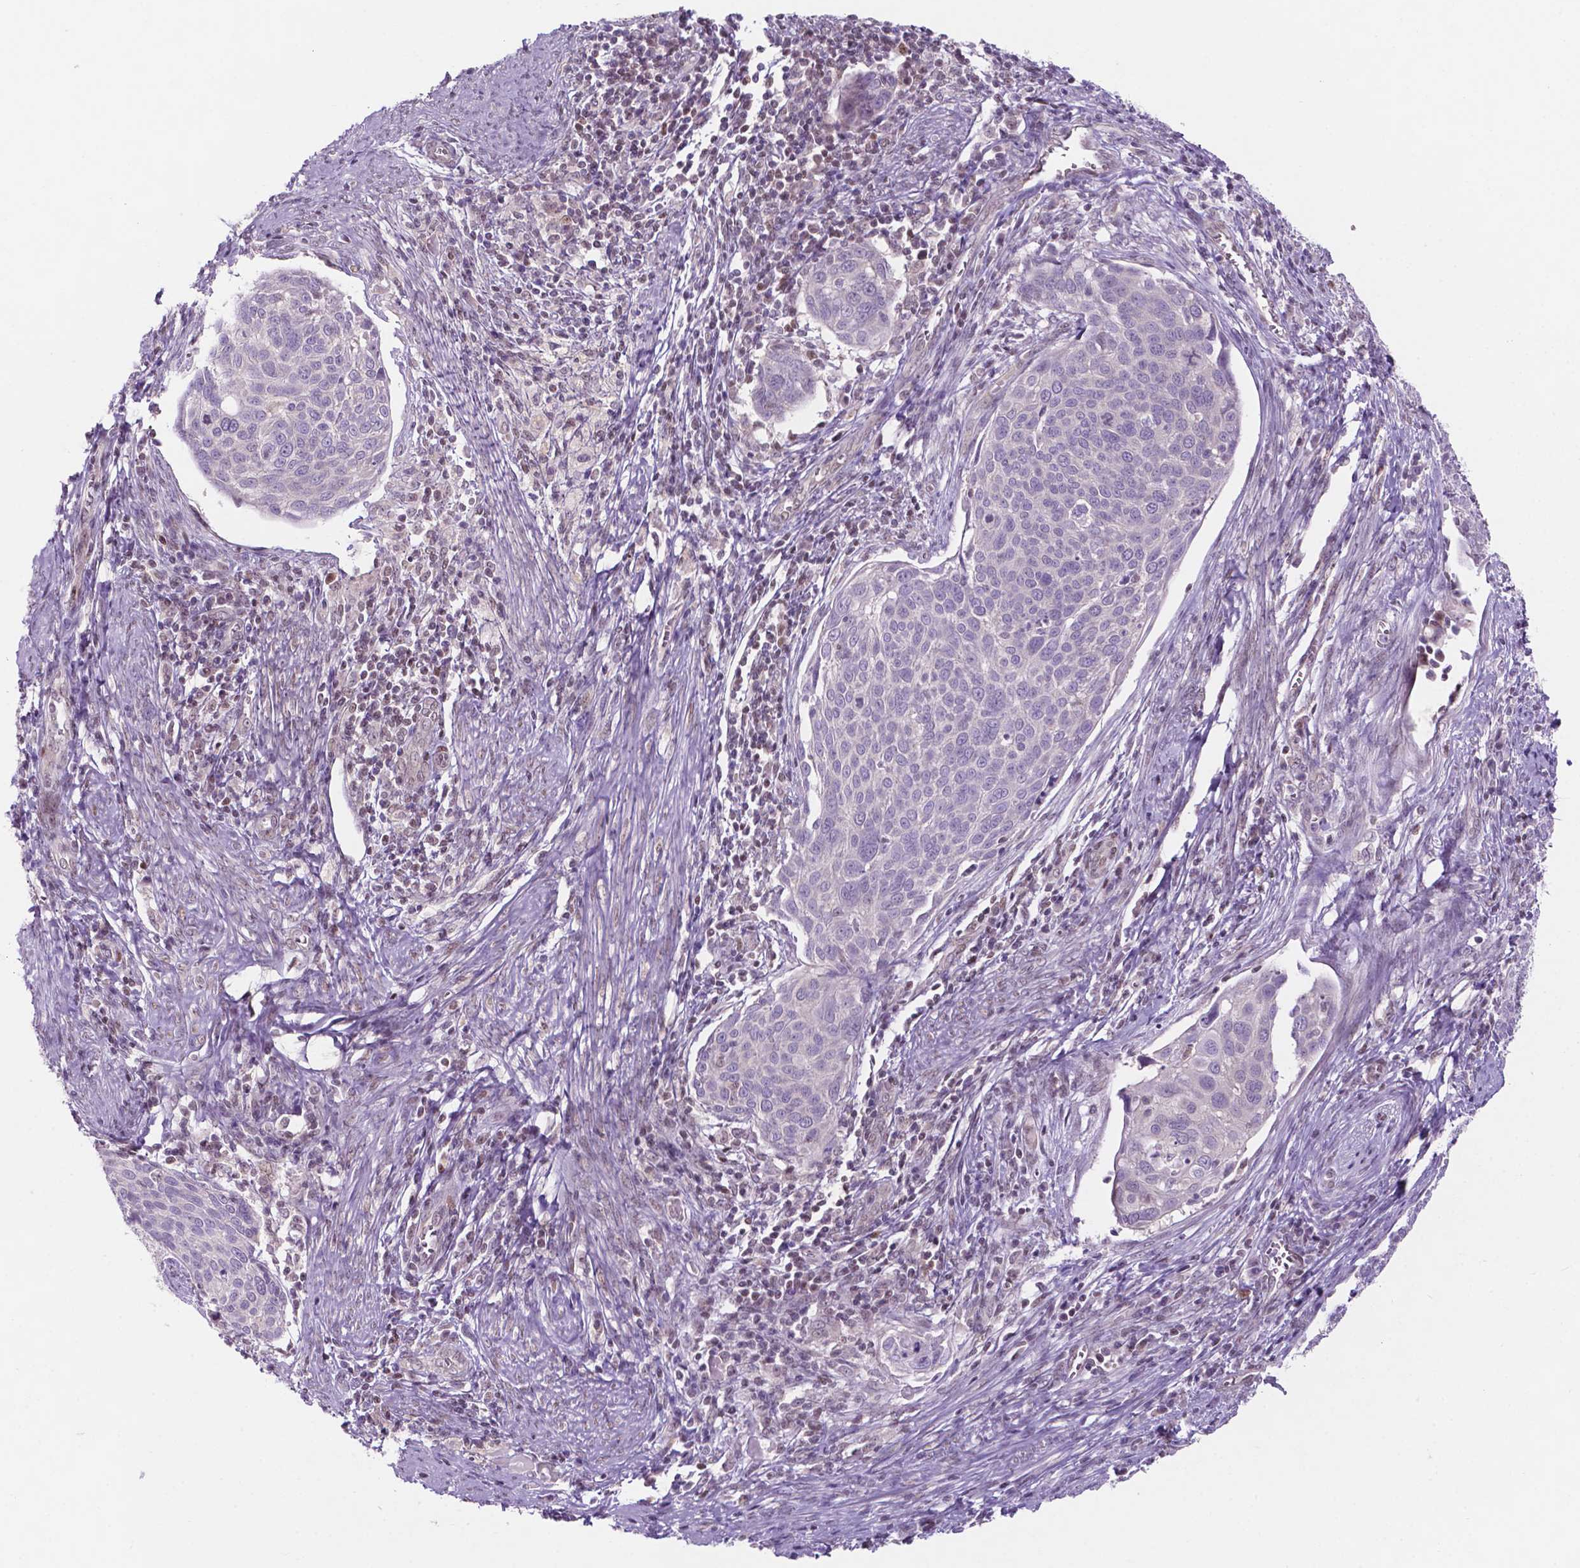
{"staining": {"intensity": "negative", "quantity": "none", "location": "none"}, "tissue": "cervical cancer", "cell_type": "Tumor cells", "image_type": "cancer", "snomed": [{"axis": "morphology", "description": "Squamous cell carcinoma, NOS"}, {"axis": "topography", "description": "Cervix"}], "caption": "Immunohistochemistry (IHC) of human cervical cancer exhibits no positivity in tumor cells.", "gene": "FAM50B", "patient": {"sex": "female", "age": 39}}